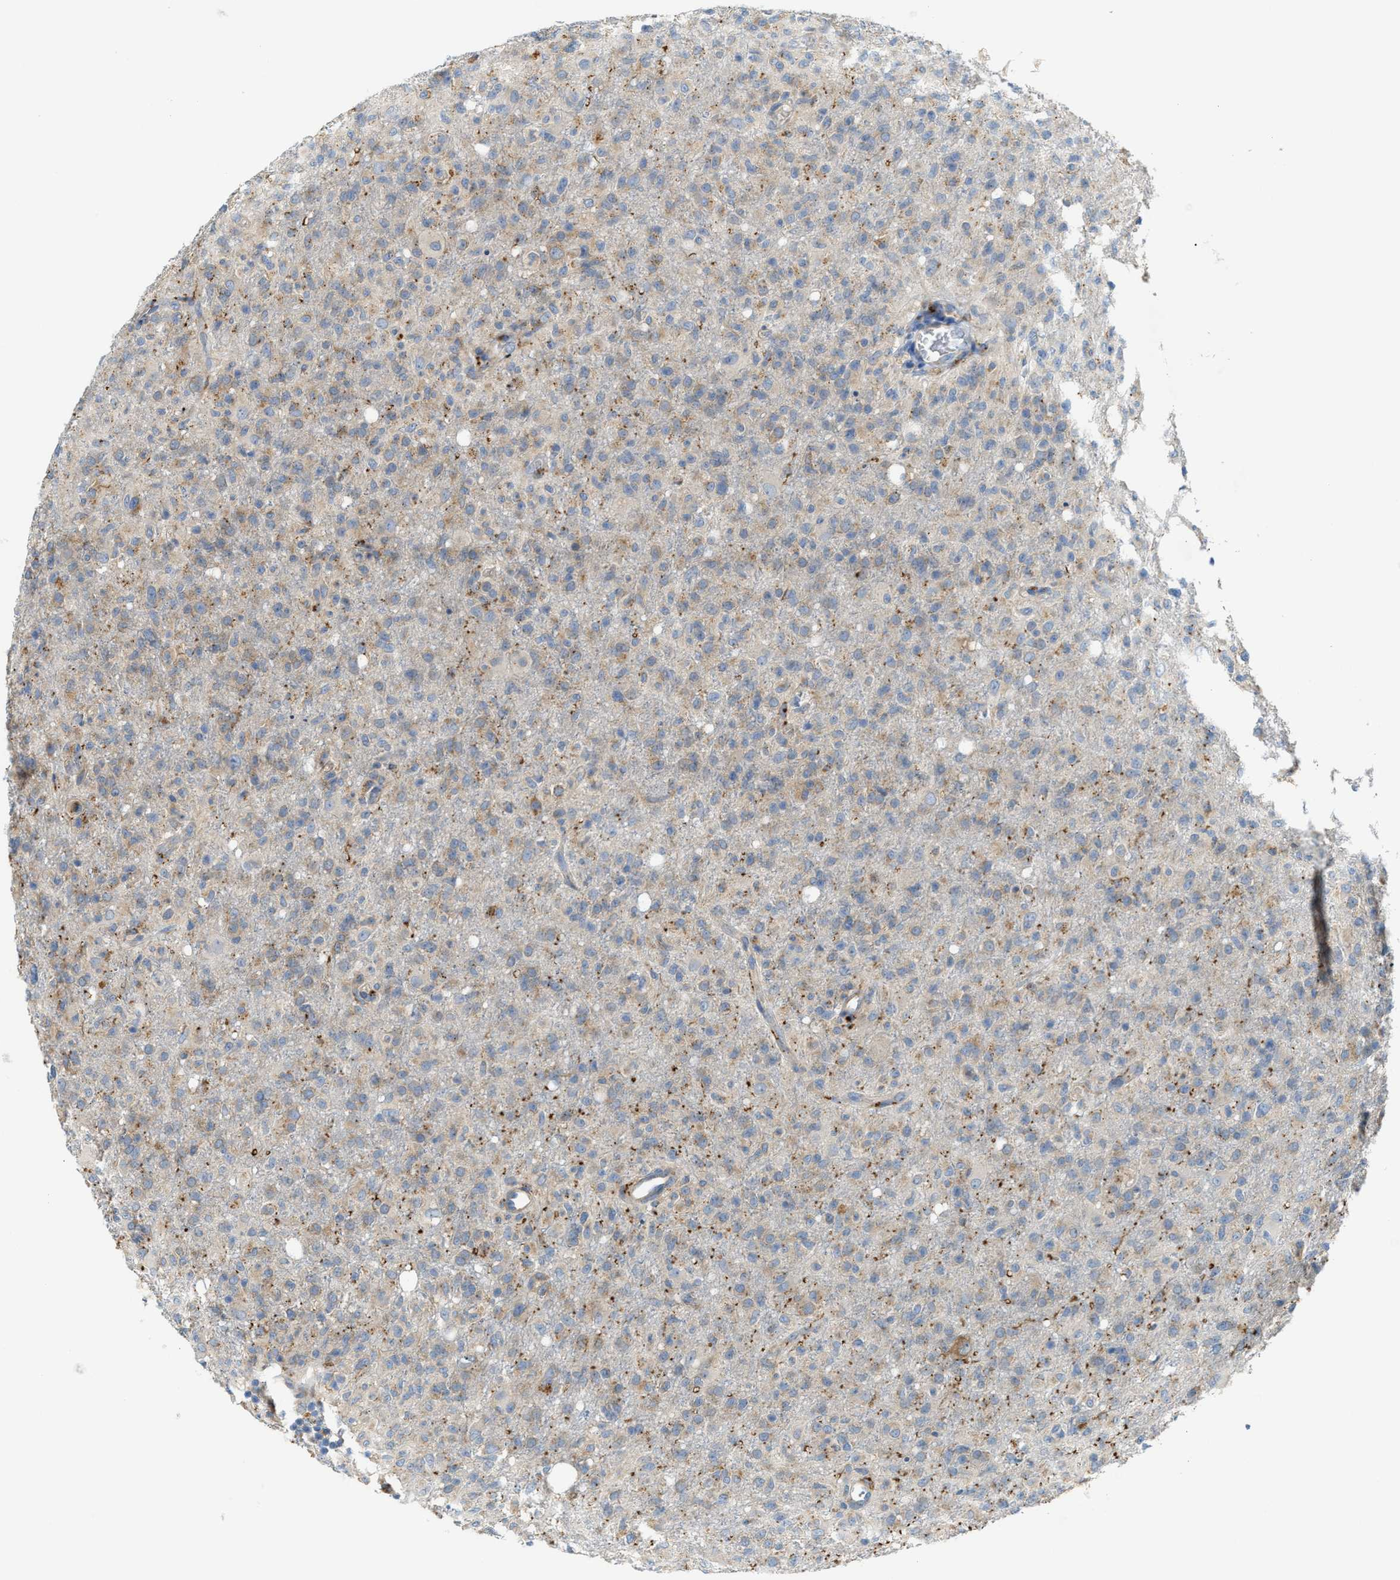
{"staining": {"intensity": "weak", "quantity": "<25%", "location": "cytoplasmic/membranous"}, "tissue": "glioma", "cell_type": "Tumor cells", "image_type": "cancer", "snomed": [{"axis": "morphology", "description": "Glioma, malignant, High grade"}, {"axis": "topography", "description": "Brain"}], "caption": "Tumor cells are negative for protein expression in human glioma.", "gene": "KLHDC10", "patient": {"sex": "female", "age": 57}}